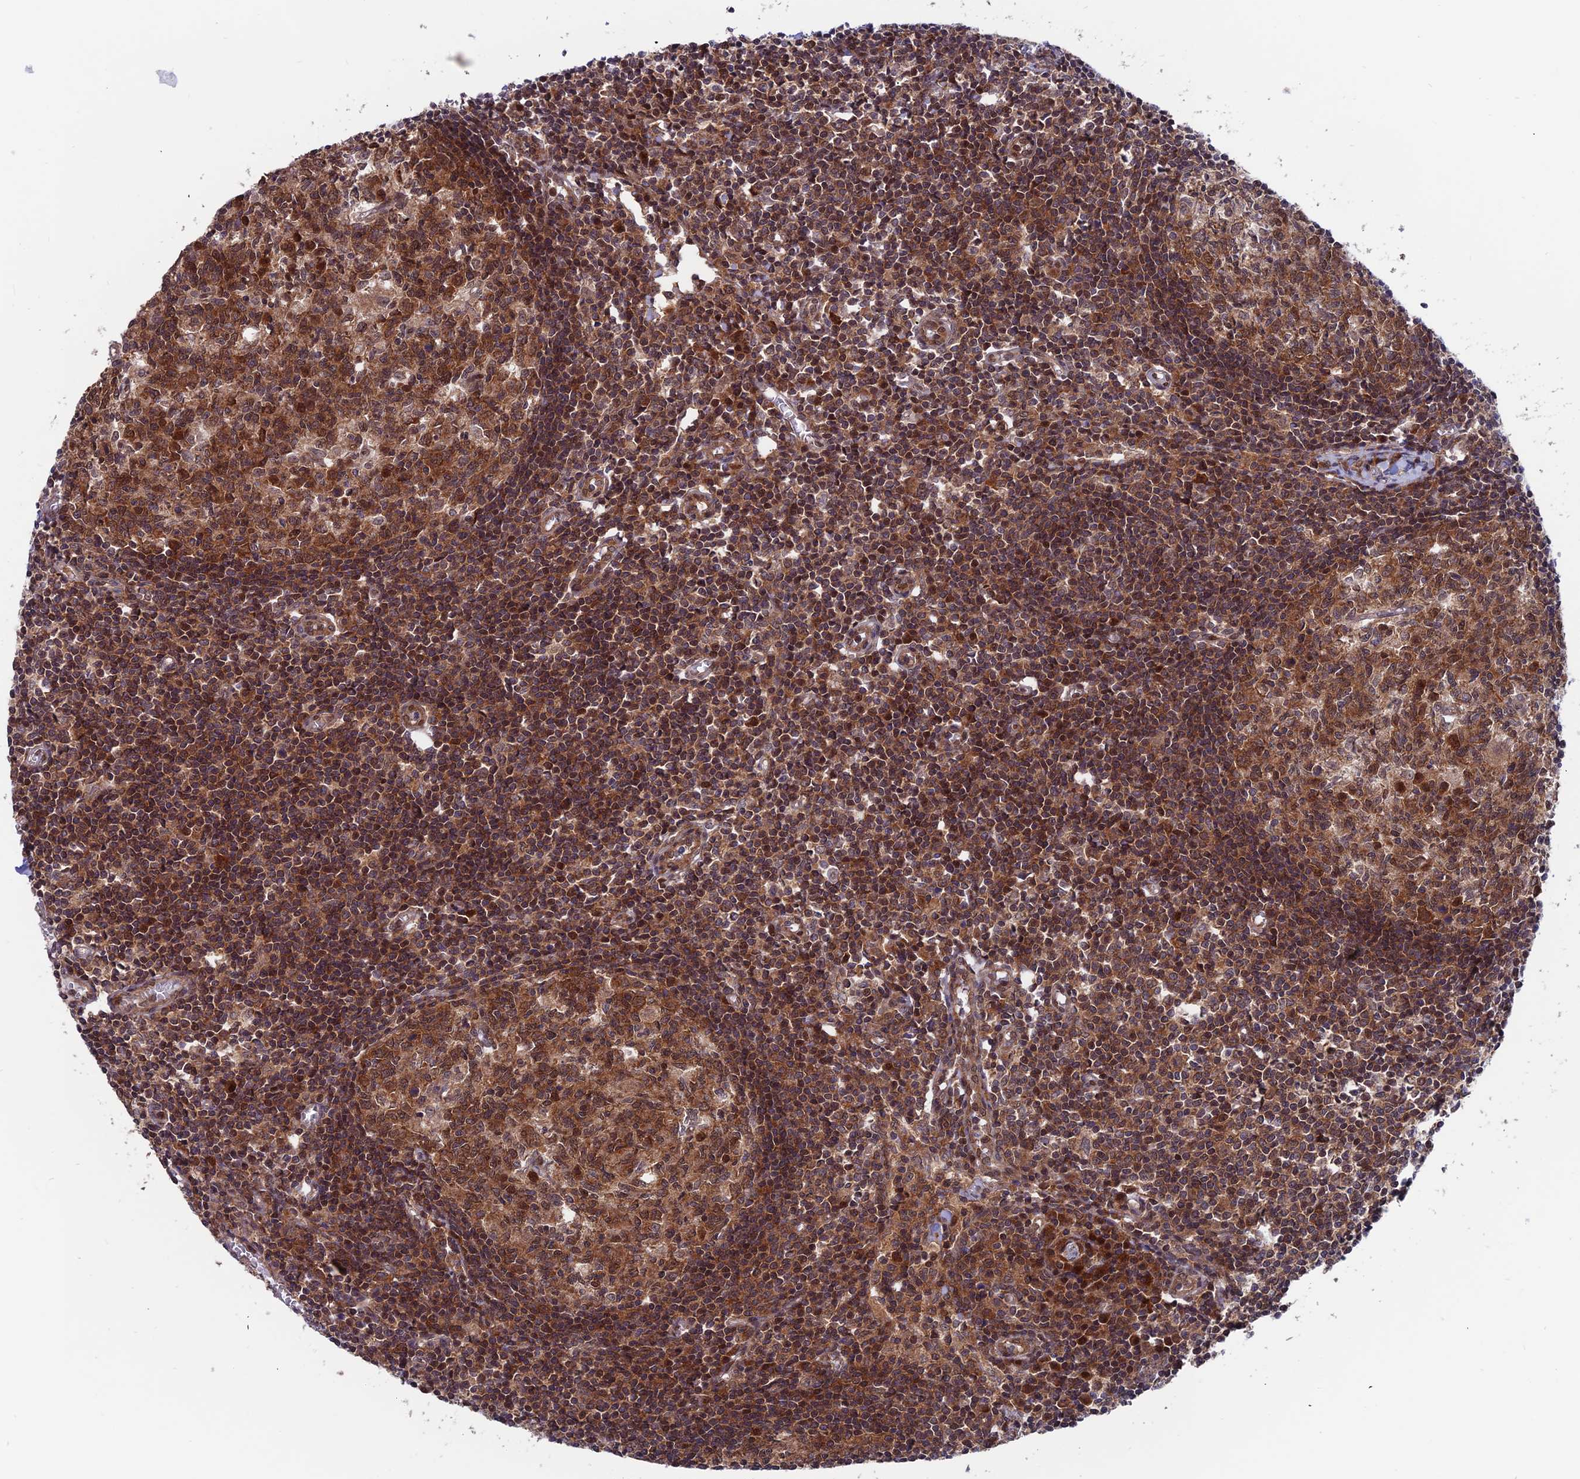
{"staining": {"intensity": "strong", "quantity": ">75%", "location": "cytoplasmic/membranous,nuclear"}, "tissue": "lymph node", "cell_type": "Germinal center cells", "image_type": "normal", "snomed": [{"axis": "morphology", "description": "Normal tissue, NOS"}, {"axis": "topography", "description": "Lymph node"}], "caption": "Lymph node stained with a brown dye shows strong cytoplasmic/membranous,nuclear positive expression in approximately >75% of germinal center cells.", "gene": "IGBP1", "patient": {"sex": "female", "age": 55}}